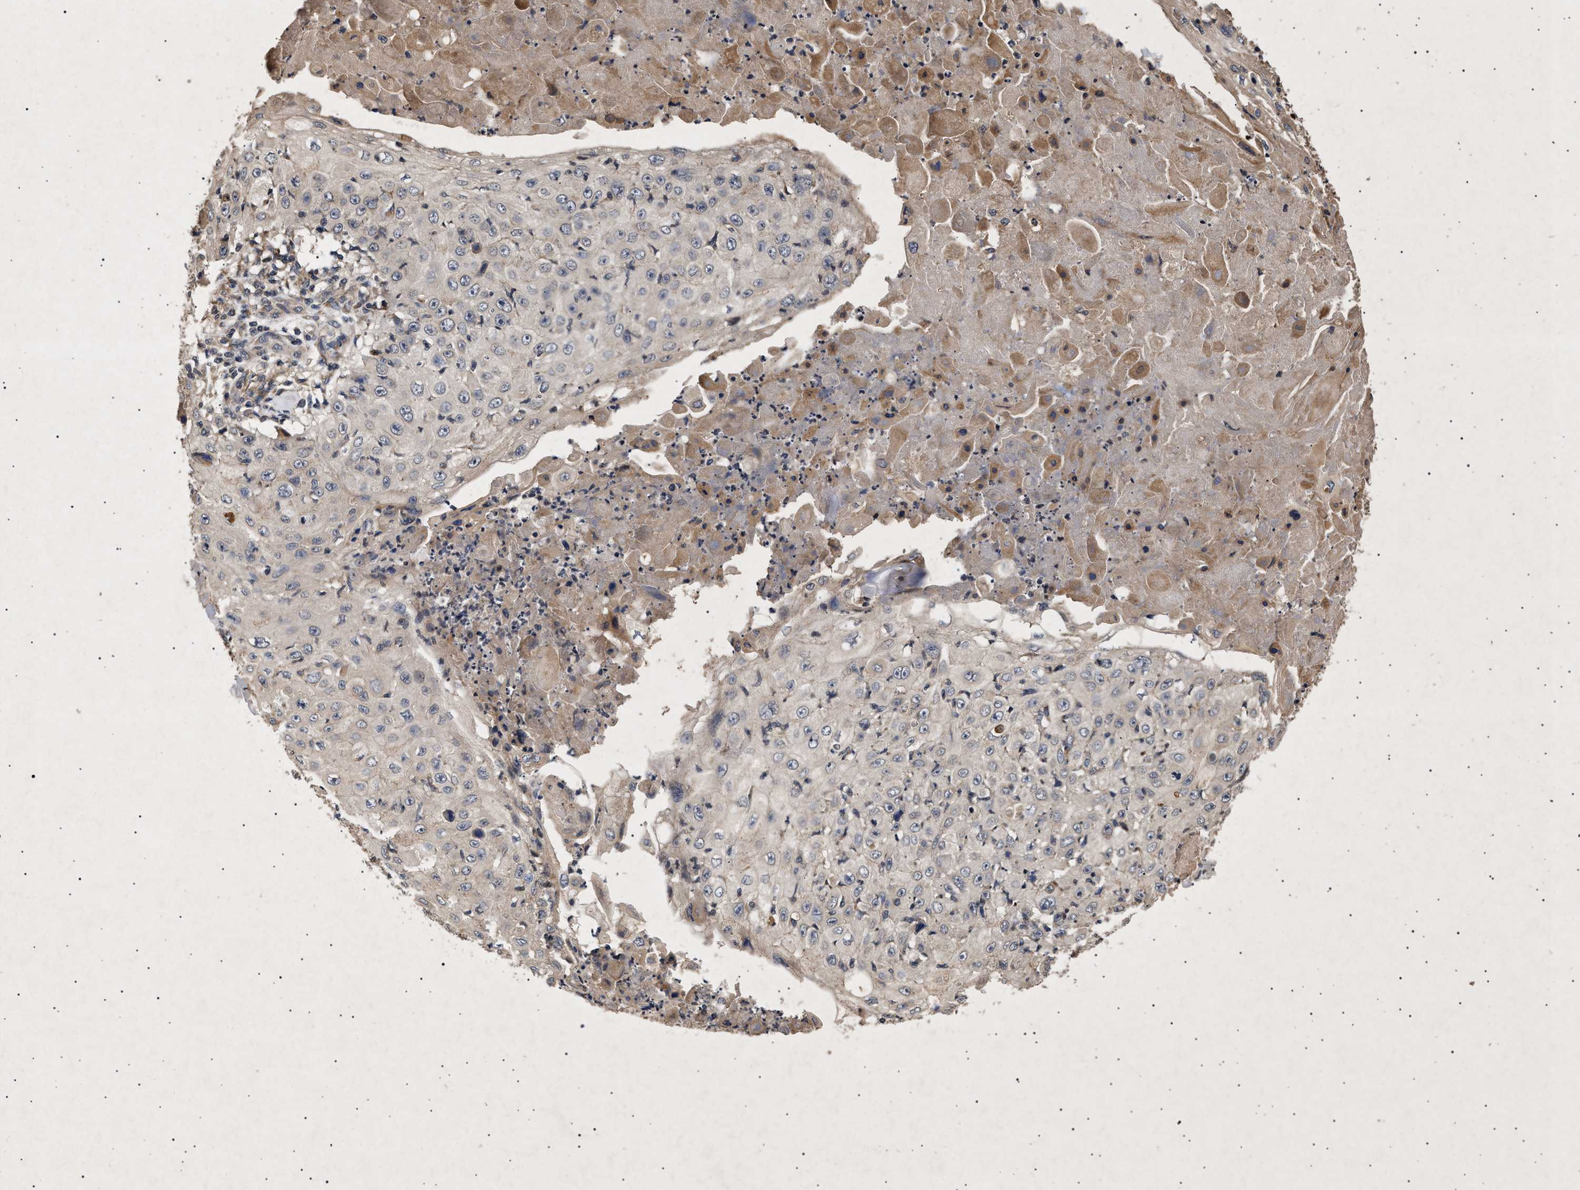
{"staining": {"intensity": "weak", "quantity": "<25%", "location": "cytoplasmic/membranous"}, "tissue": "skin cancer", "cell_type": "Tumor cells", "image_type": "cancer", "snomed": [{"axis": "morphology", "description": "Squamous cell carcinoma, NOS"}, {"axis": "topography", "description": "Skin"}], "caption": "Skin cancer was stained to show a protein in brown. There is no significant positivity in tumor cells.", "gene": "ITGB5", "patient": {"sex": "male", "age": 86}}